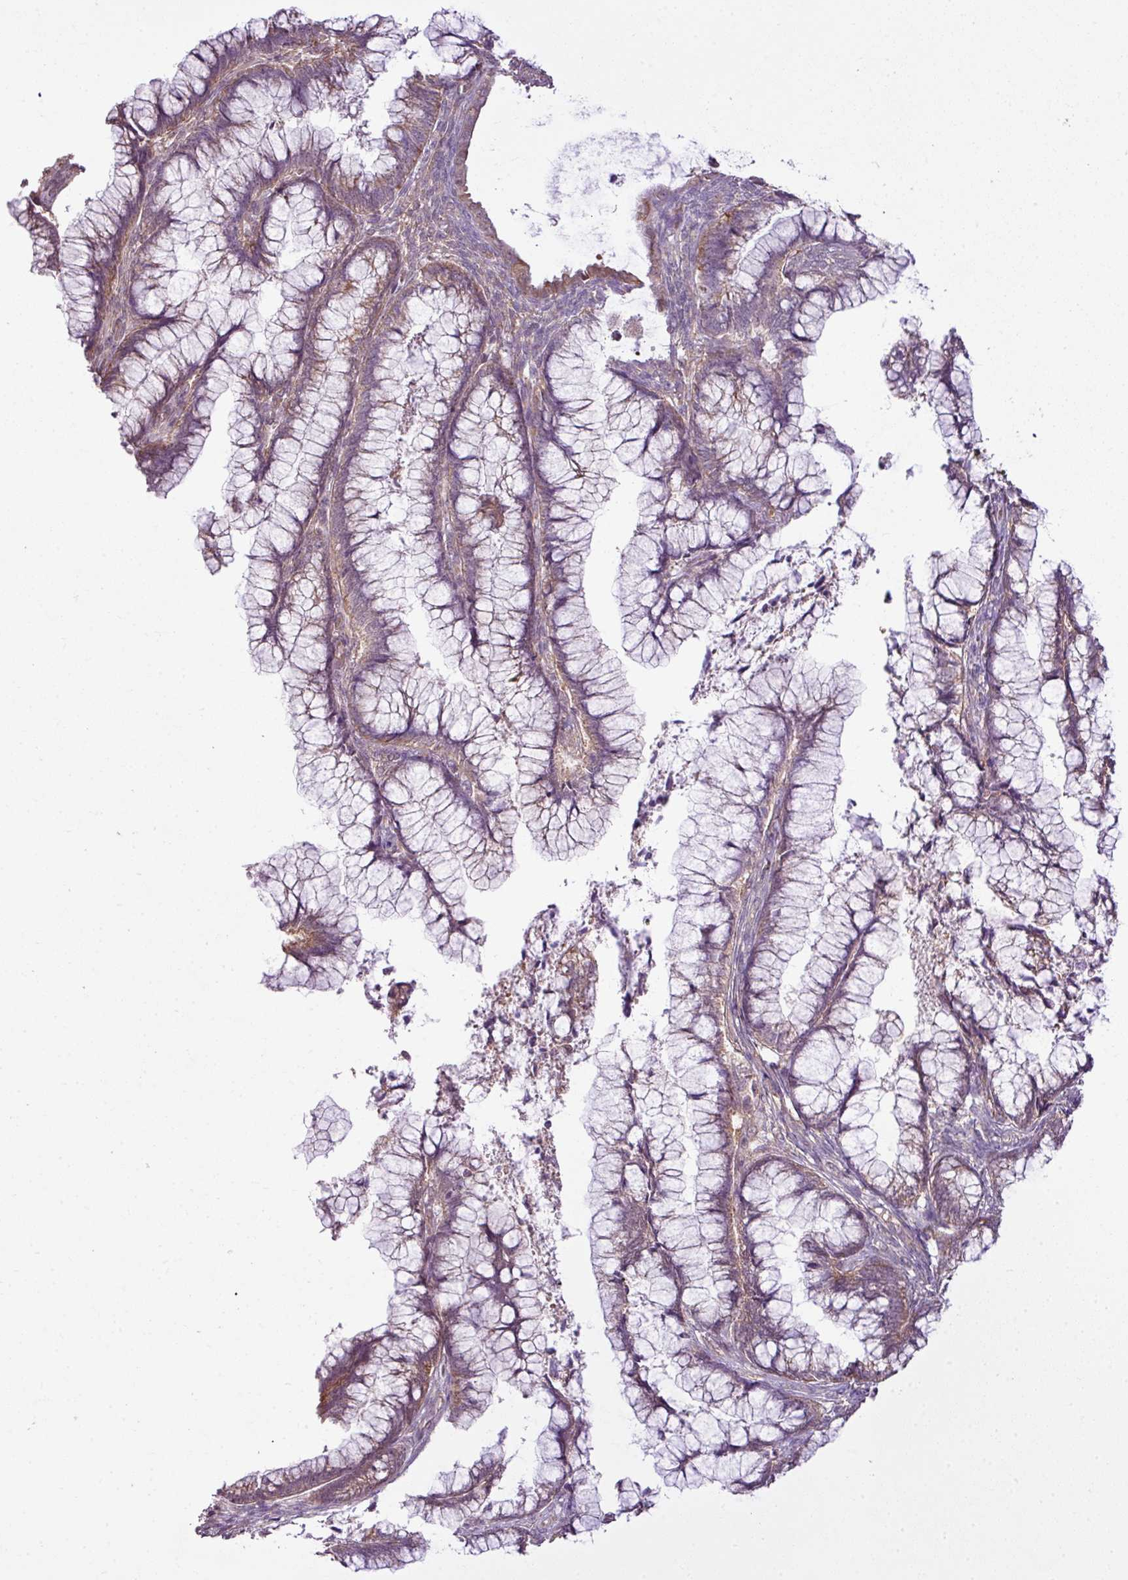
{"staining": {"intensity": "moderate", "quantity": "<25%", "location": "cytoplasmic/membranous"}, "tissue": "cervical cancer", "cell_type": "Tumor cells", "image_type": "cancer", "snomed": [{"axis": "morphology", "description": "Adenocarcinoma, NOS"}, {"axis": "topography", "description": "Cervix"}], "caption": "Tumor cells show moderate cytoplasmic/membranous staining in approximately <25% of cells in adenocarcinoma (cervical). Ihc stains the protein of interest in brown and the nuclei are stained blue.", "gene": "DNAAF4", "patient": {"sex": "female", "age": 44}}